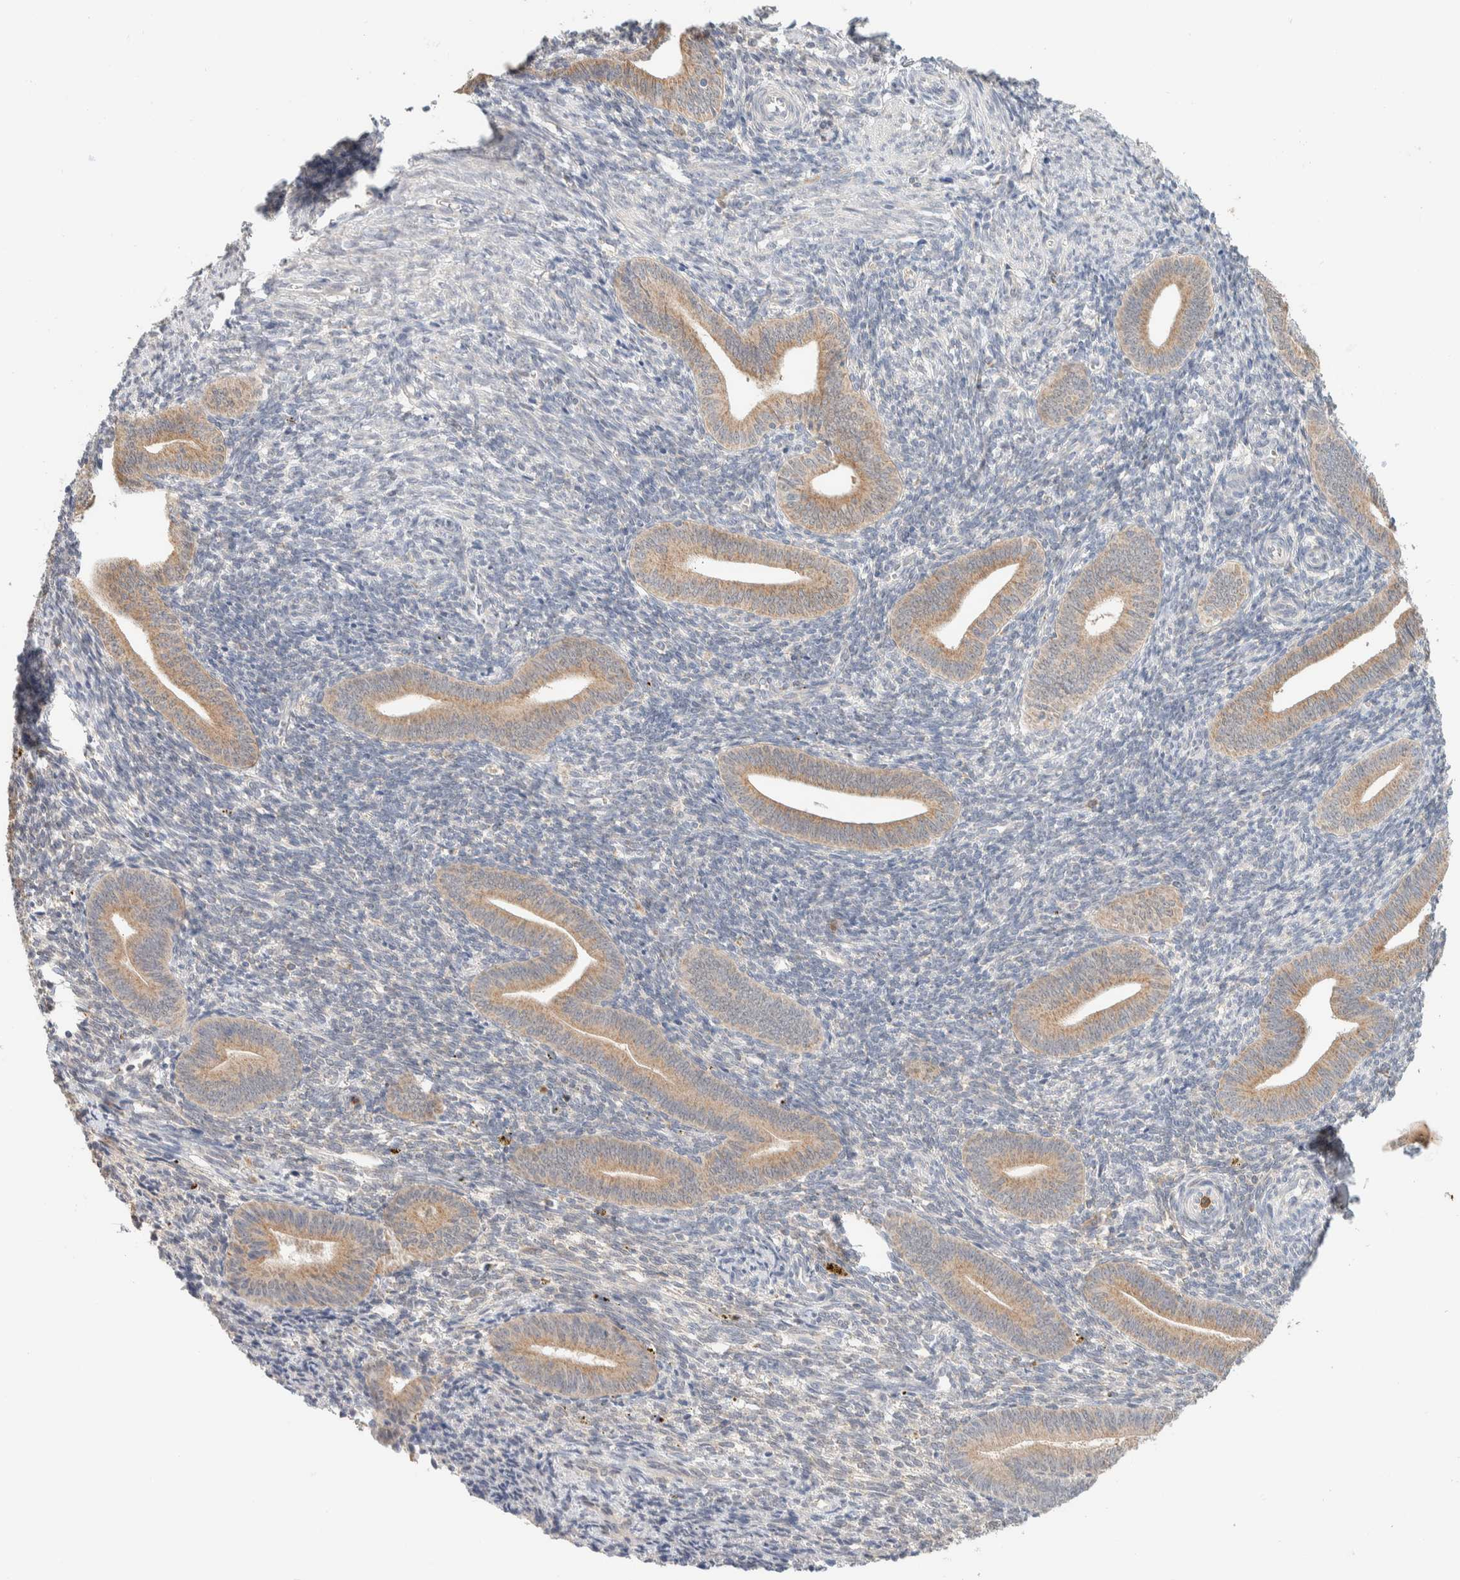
{"staining": {"intensity": "negative", "quantity": "none", "location": "none"}, "tissue": "endometrium", "cell_type": "Cells in endometrial stroma", "image_type": "normal", "snomed": [{"axis": "morphology", "description": "Normal tissue, NOS"}, {"axis": "topography", "description": "Uterus"}, {"axis": "topography", "description": "Endometrium"}], "caption": "Immunohistochemistry (IHC) histopathology image of benign endometrium: human endometrium stained with DAB shows no significant protein expression in cells in endometrial stroma. Brightfield microscopy of IHC stained with DAB (brown) and hematoxylin (blue), captured at high magnification.", "gene": "HDHD3", "patient": {"sex": "female", "age": 33}}